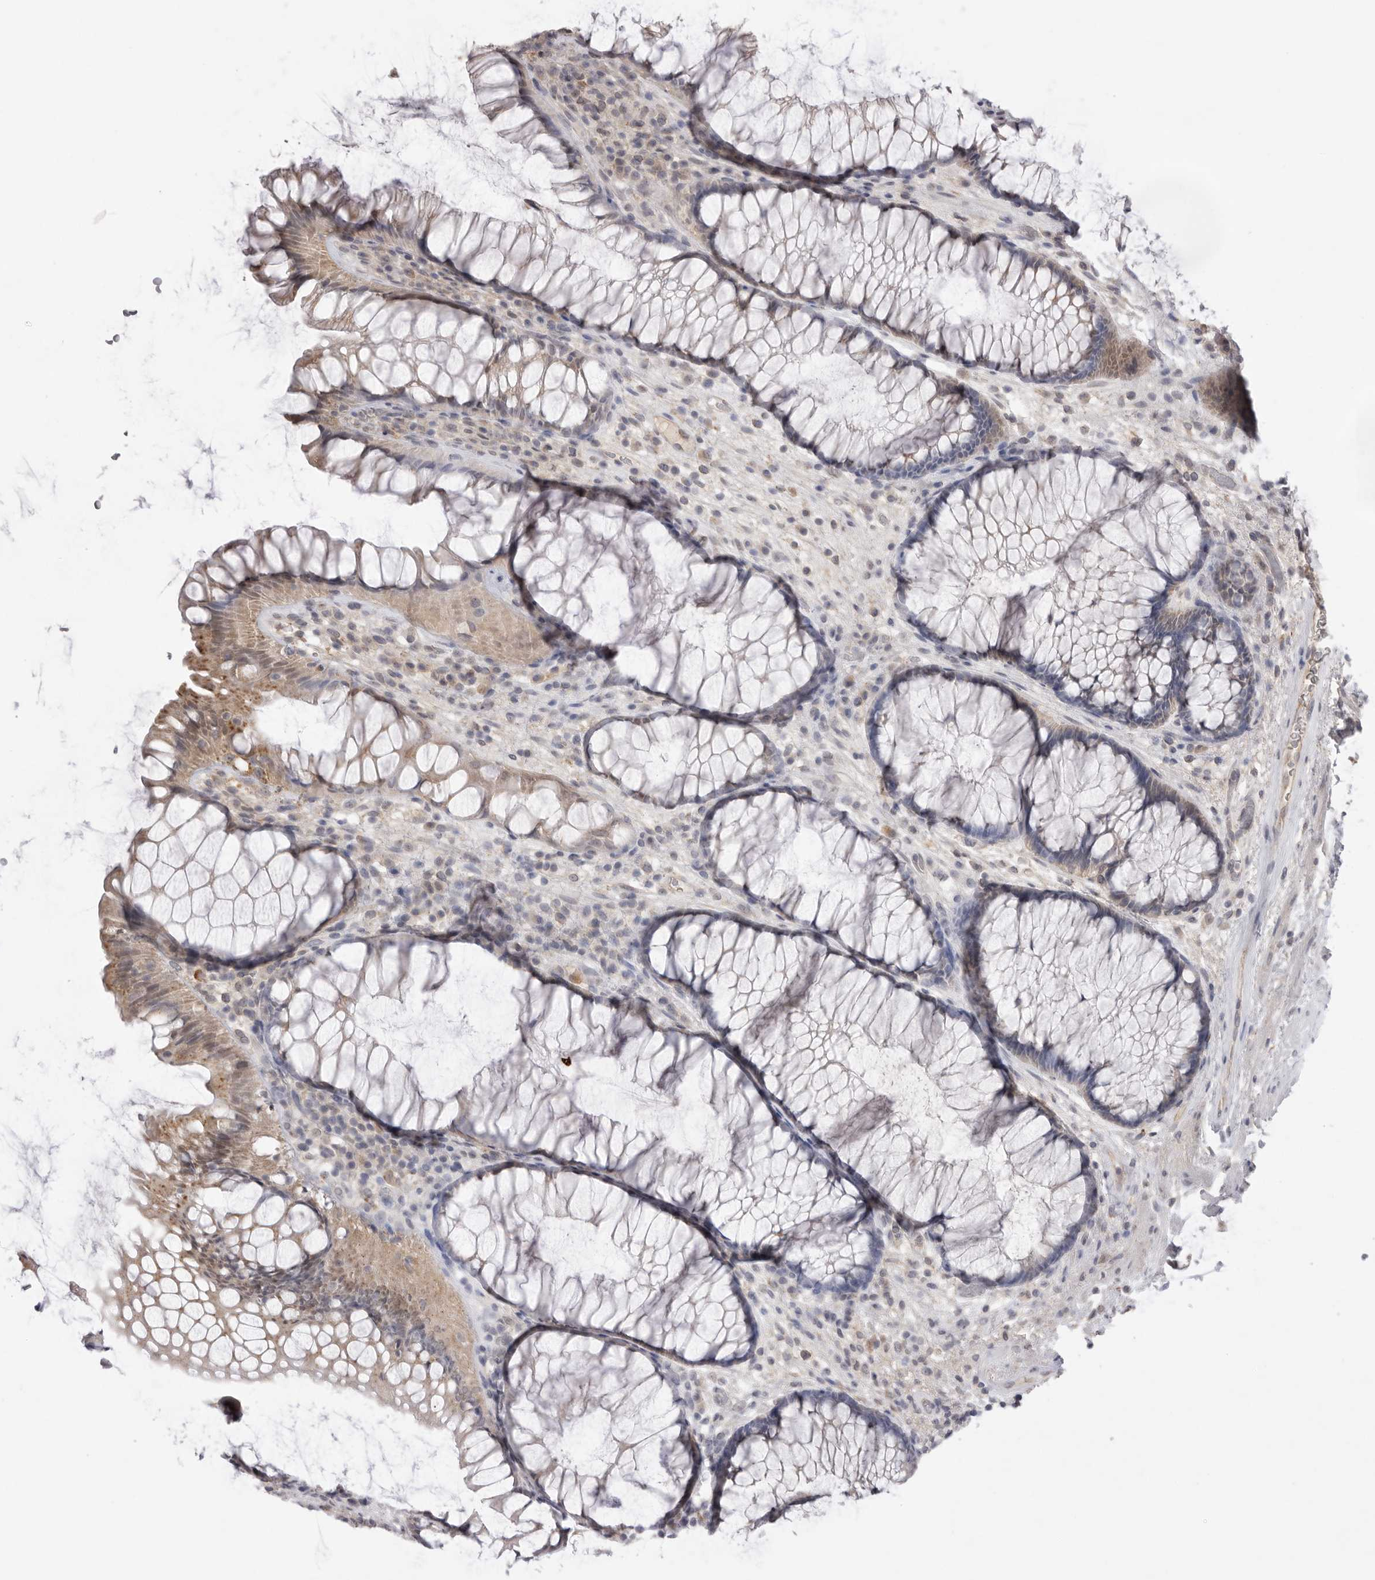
{"staining": {"intensity": "weak", "quantity": "25%-75%", "location": "cytoplasmic/membranous"}, "tissue": "rectum", "cell_type": "Glandular cells", "image_type": "normal", "snomed": [{"axis": "morphology", "description": "Normal tissue, NOS"}, {"axis": "topography", "description": "Rectum"}], "caption": "Weak cytoplasmic/membranous expression for a protein is seen in approximately 25%-75% of glandular cells of benign rectum using immunohistochemistry.", "gene": "TLR3", "patient": {"sex": "male", "age": 51}}